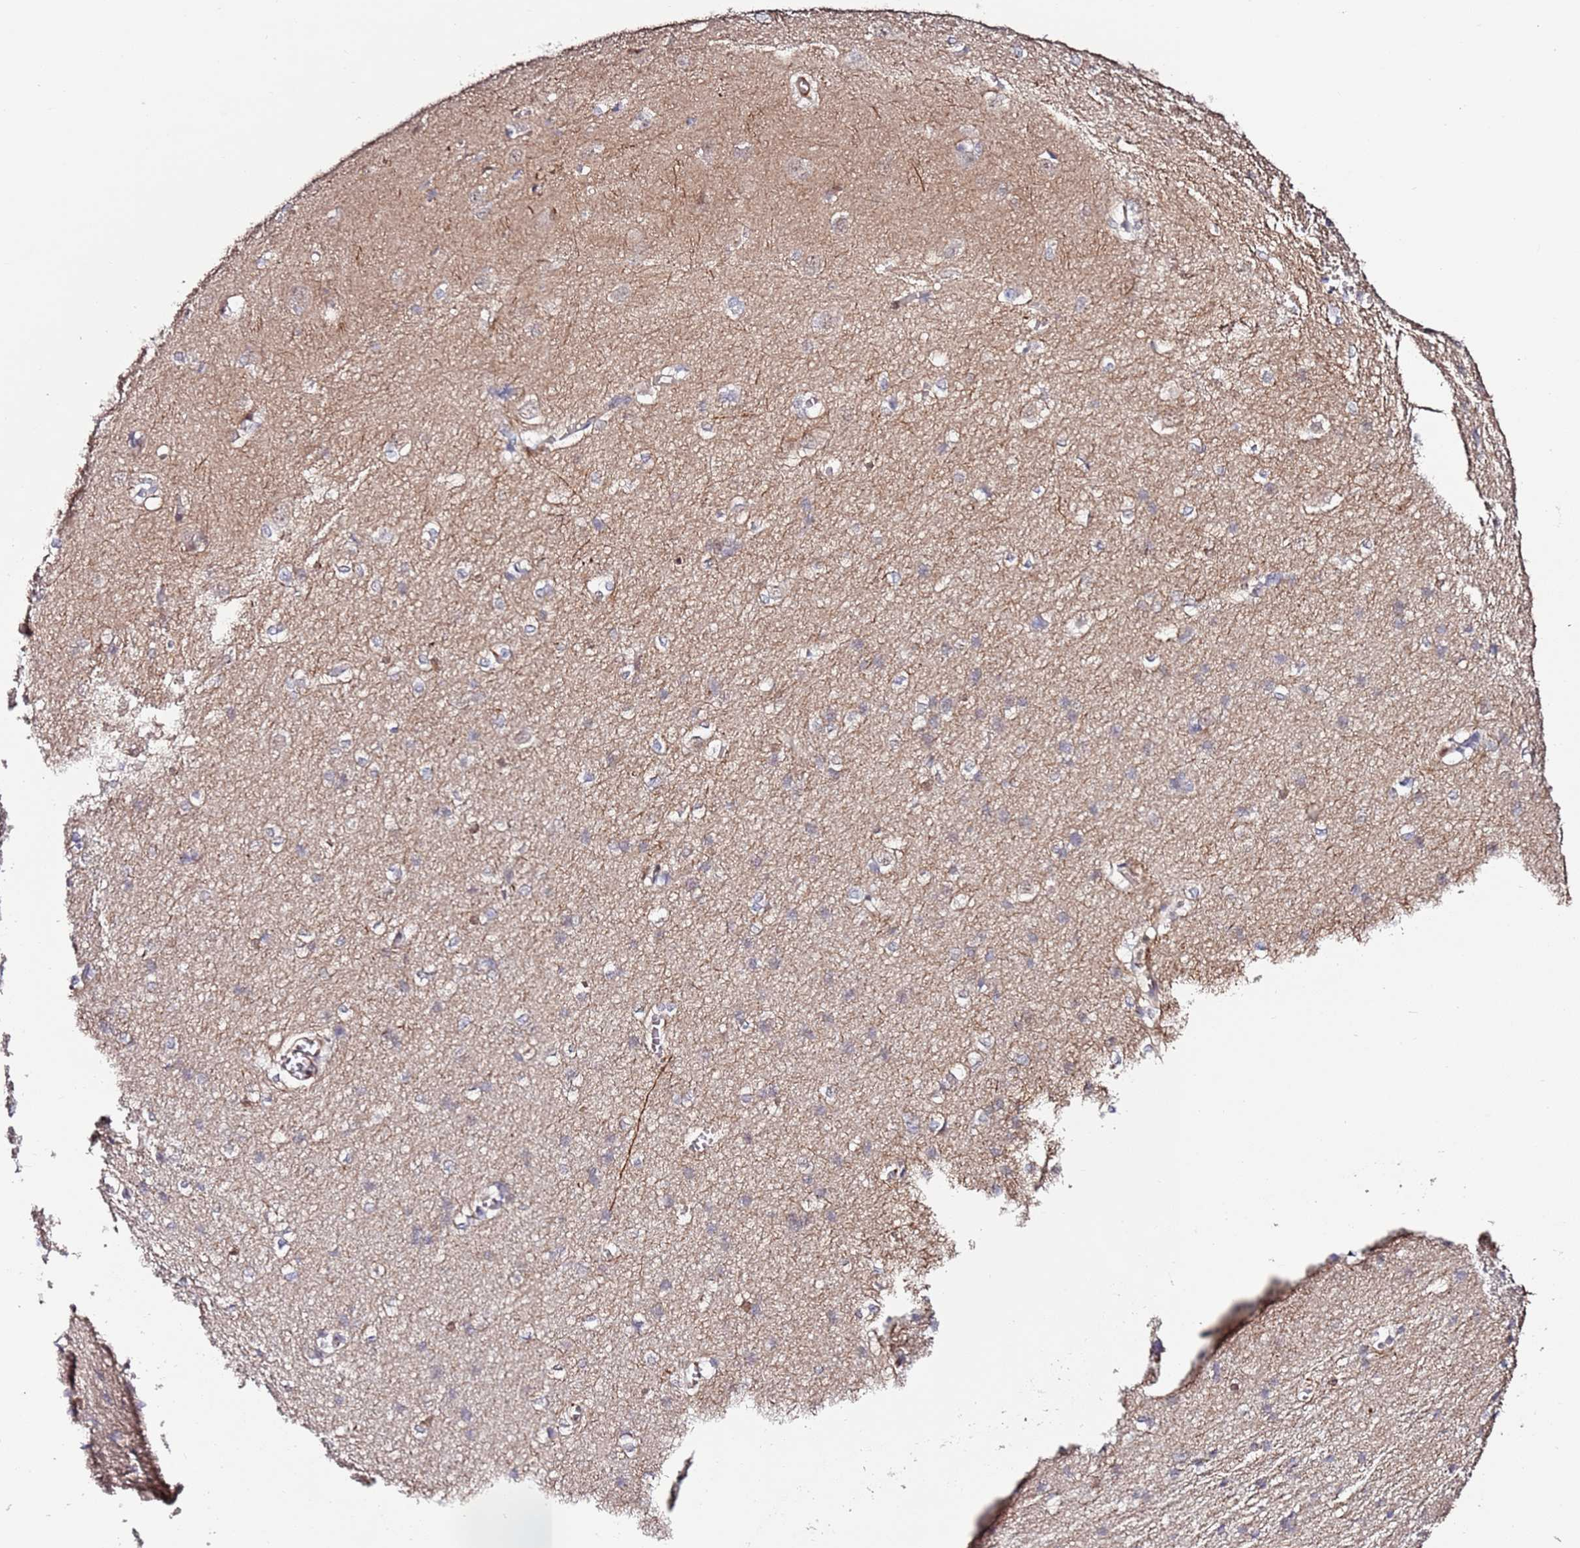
{"staining": {"intensity": "moderate", "quantity": "<25%", "location": "cytoplasmic/membranous"}, "tissue": "cerebral cortex", "cell_type": "Endothelial cells", "image_type": "normal", "snomed": [{"axis": "morphology", "description": "Normal tissue, NOS"}, {"axis": "topography", "description": "Cerebral cortex"}], "caption": "Unremarkable cerebral cortex was stained to show a protein in brown. There is low levels of moderate cytoplasmic/membranous positivity in approximately <25% of endothelial cells. (Stains: DAB (3,3'-diaminobenzidine) in brown, nuclei in blue, Microscopy: brightfield microscopy at high magnification).", "gene": "DUSP28", "patient": {"sex": "male", "age": 37}}